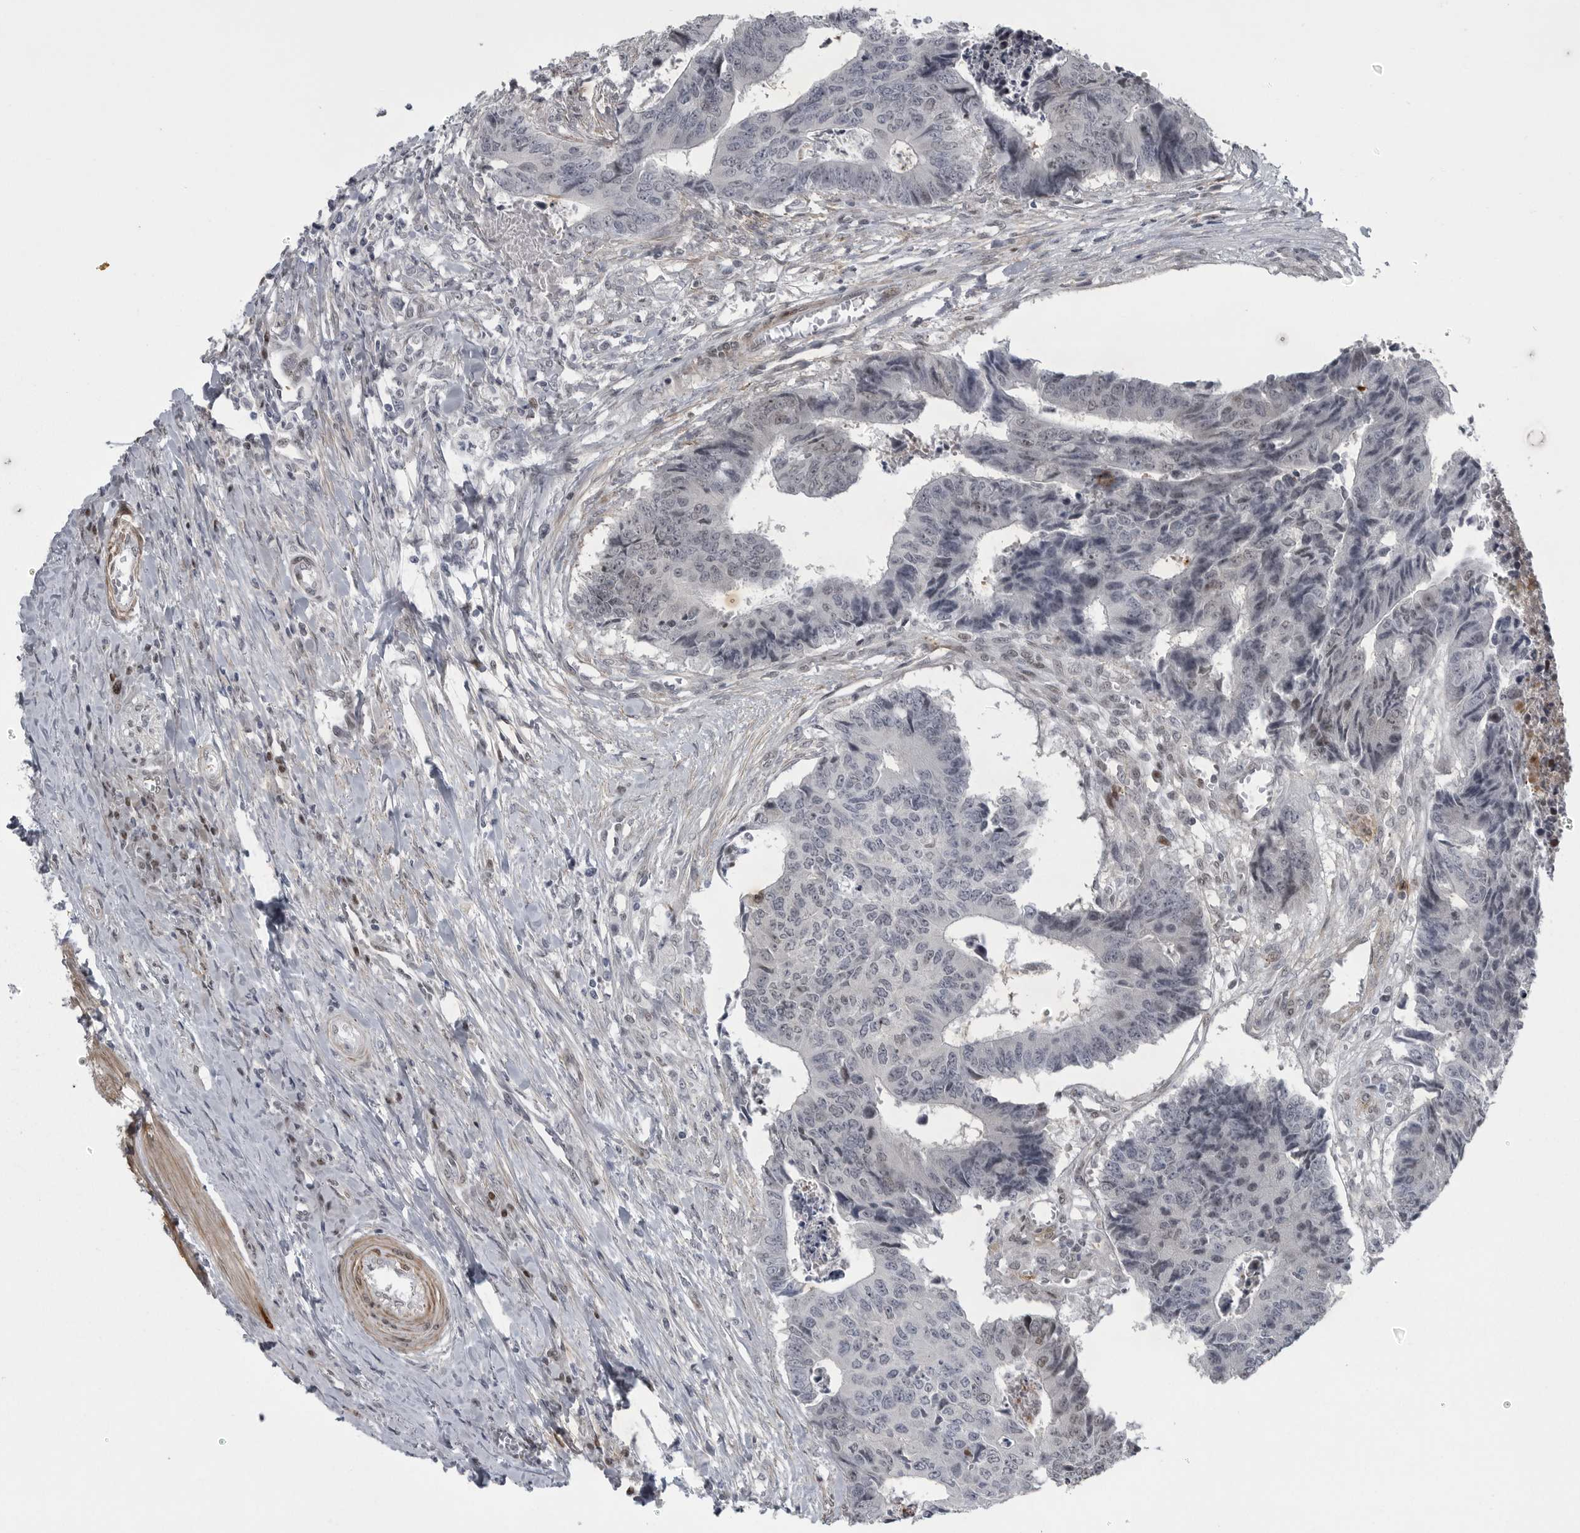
{"staining": {"intensity": "negative", "quantity": "none", "location": "none"}, "tissue": "colorectal cancer", "cell_type": "Tumor cells", "image_type": "cancer", "snomed": [{"axis": "morphology", "description": "Adenocarcinoma, NOS"}, {"axis": "topography", "description": "Rectum"}], "caption": "Immunohistochemistry (IHC) micrograph of neoplastic tissue: human colorectal cancer stained with DAB shows no significant protein expression in tumor cells. Brightfield microscopy of IHC stained with DAB (brown) and hematoxylin (blue), captured at high magnification.", "gene": "HMGN3", "patient": {"sex": "male", "age": 84}}